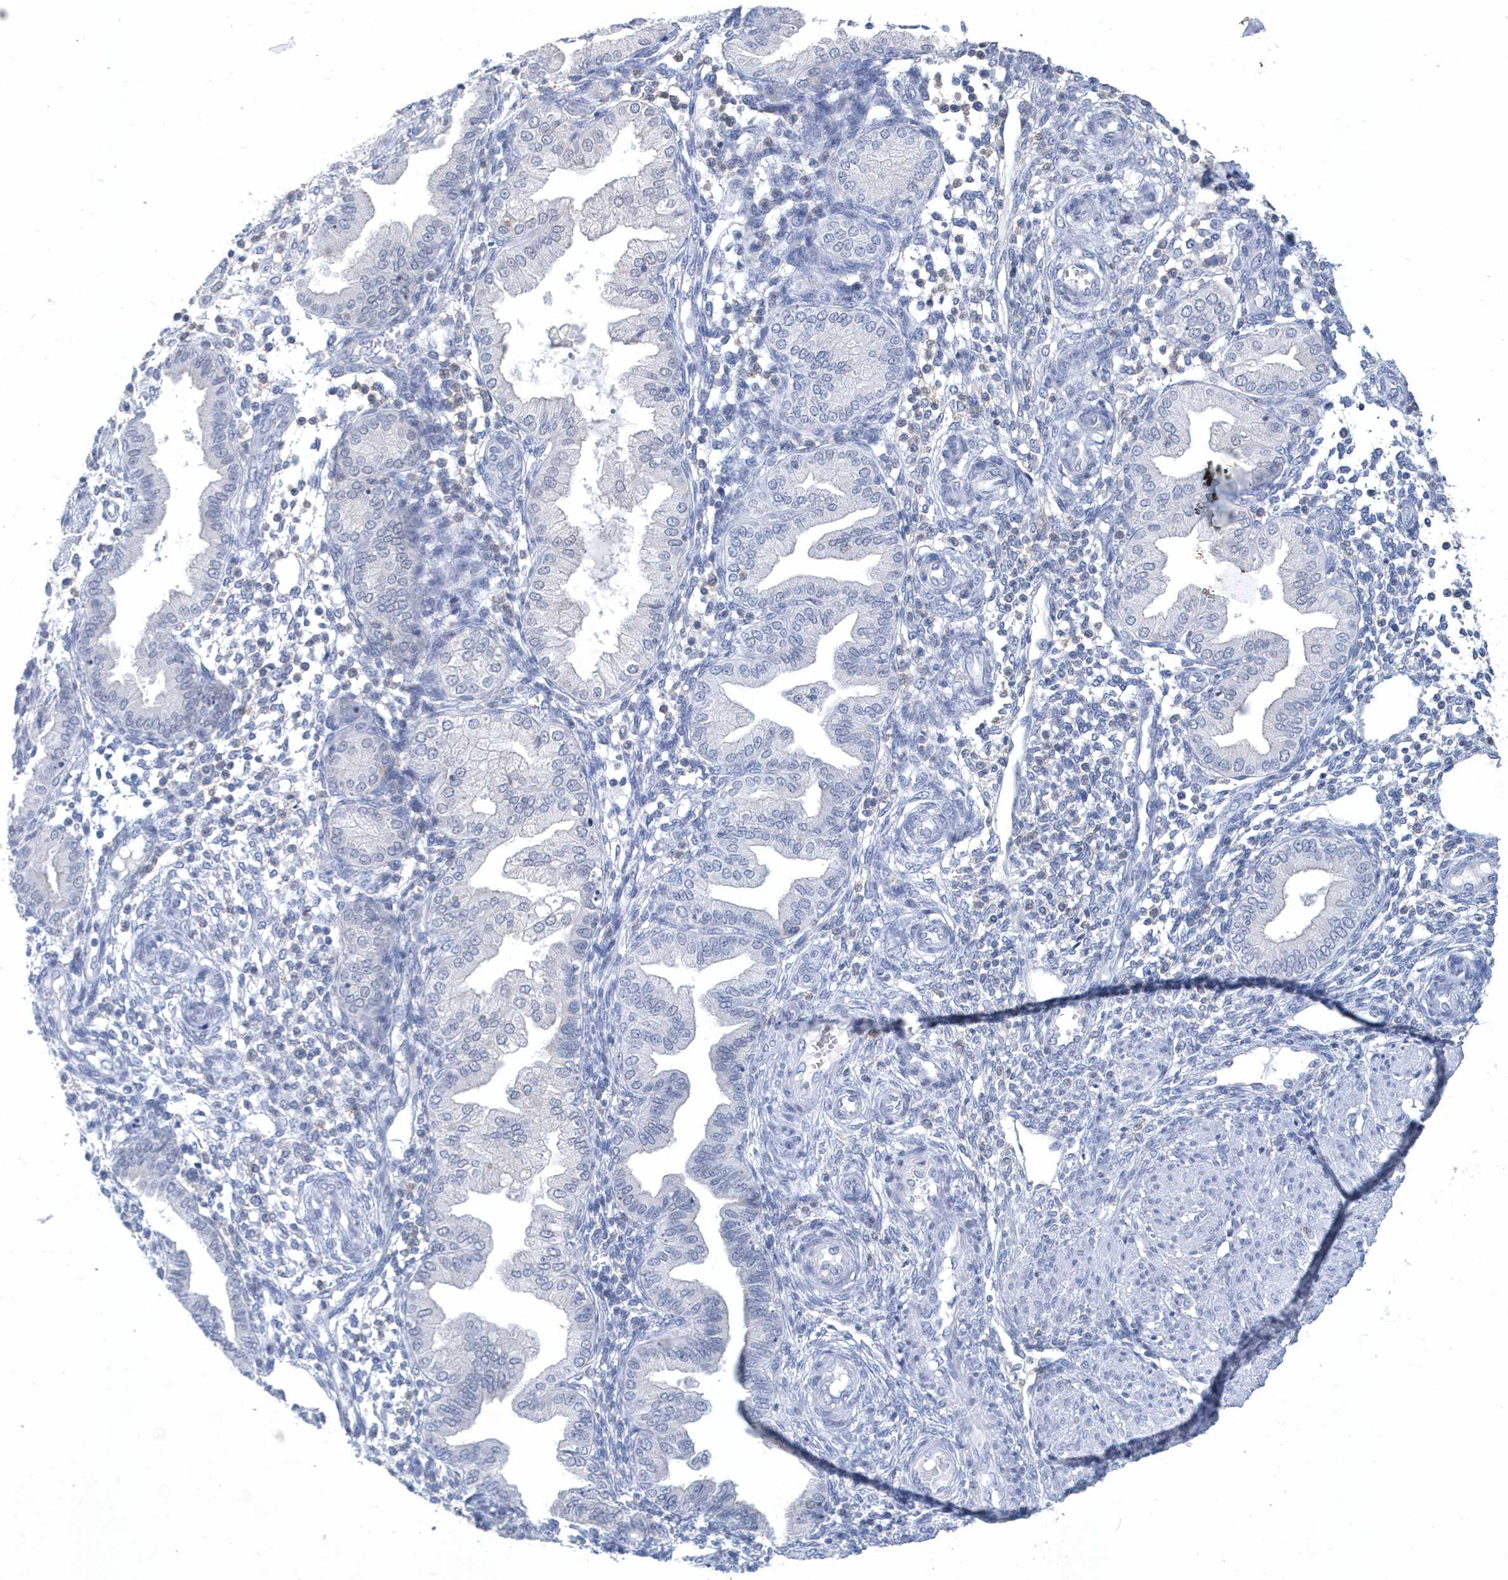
{"staining": {"intensity": "negative", "quantity": "none", "location": "none"}, "tissue": "endometrium", "cell_type": "Cells in endometrial stroma", "image_type": "normal", "snomed": [{"axis": "morphology", "description": "Normal tissue, NOS"}, {"axis": "topography", "description": "Endometrium"}], "caption": "Immunohistochemical staining of normal human endometrium demonstrates no significant staining in cells in endometrial stroma.", "gene": "SRGAP3", "patient": {"sex": "female", "age": 53}}